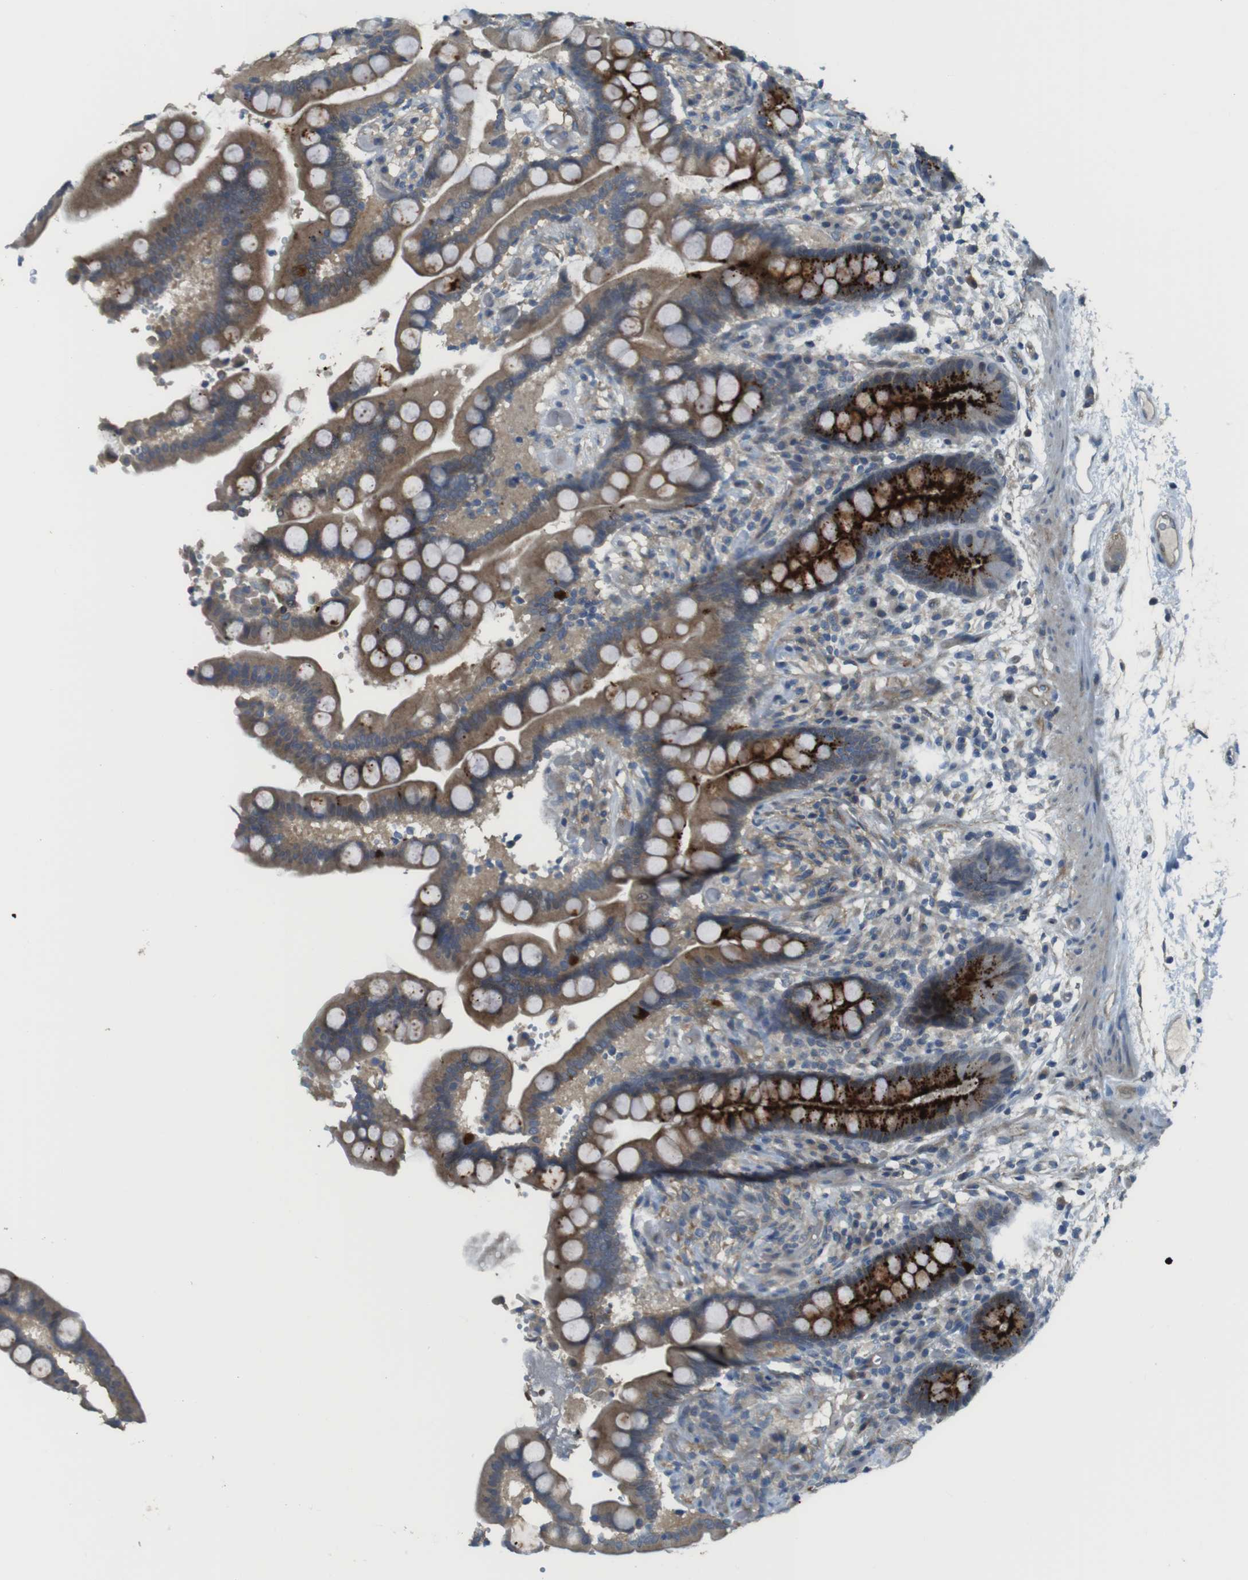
{"staining": {"intensity": "moderate", "quantity": "25%-75%", "location": "cytoplasmic/membranous"}, "tissue": "colon", "cell_type": "Endothelial cells", "image_type": "normal", "snomed": [{"axis": "morphology", "description": "Normal tissue, NOS"}, {"axis": "topography", "description": "Colon"}], "caption": "Colon stained with a brown dye displays moderate cytoplasmic/membranous positive positivity in approximately 25%-75% of endothelial cells.", "gene": "ABHD15", "patient": {"sex": "male", "age": 73}}